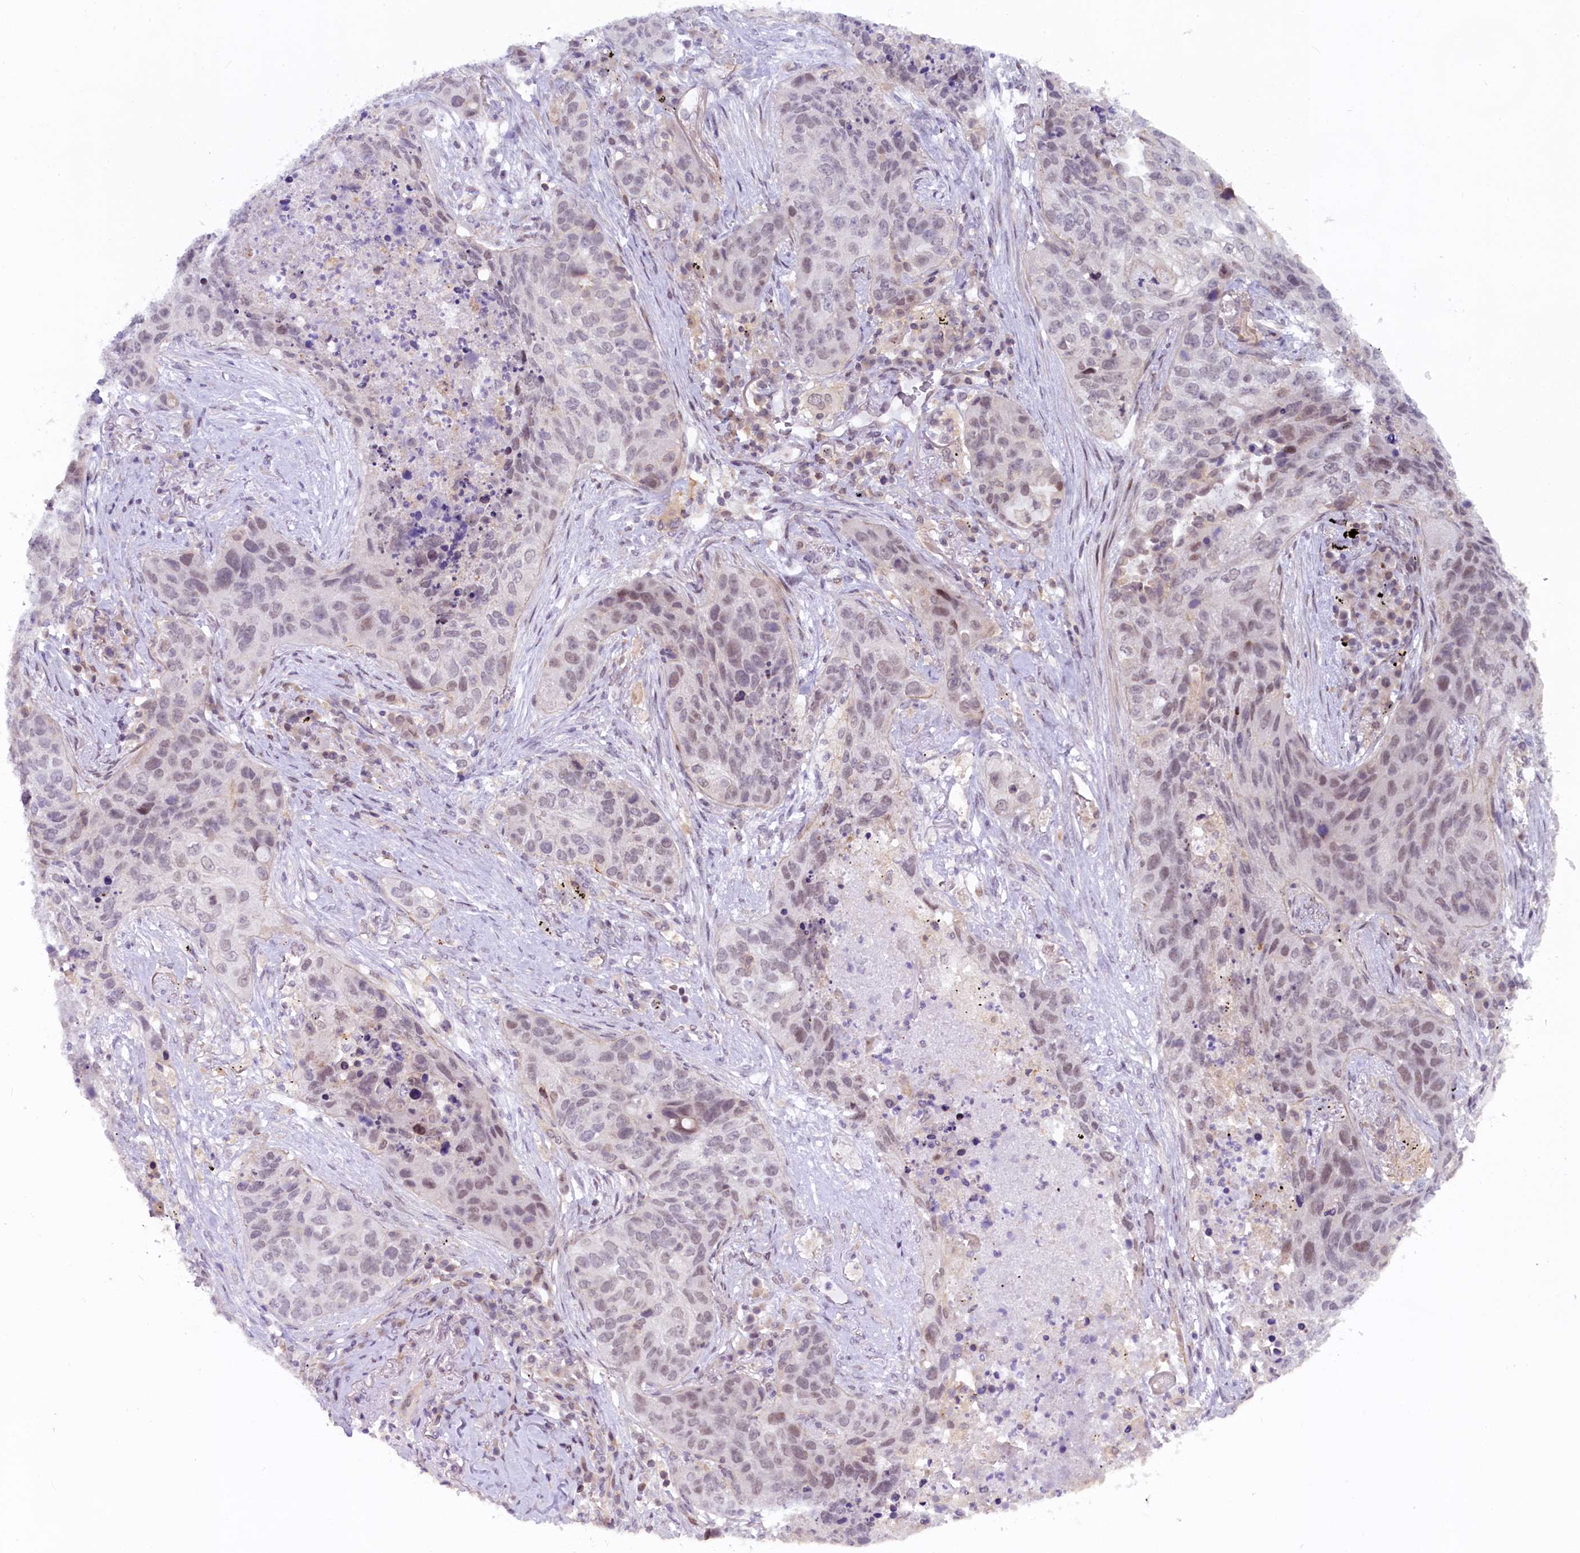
{"staining": {"intensity": "weak", "quantity": "<25%", "location": "nuclear"}, "tissue": "lung cancer", "cell_type": "Tumor cells", "image_type": "cancer", "snomed": [{"axis": "morphology", "description": "Squamous cell carcinoma, NOS"}, {"axis": "topography", "description": "Lung"}], "caption": "The IHC micrograph has no significant expression in tumor cells of lung cancer (squamous cell carcinoma) tissue.", "gene": "FCHO1", "patient": {"sex": "female", "age": 63}}